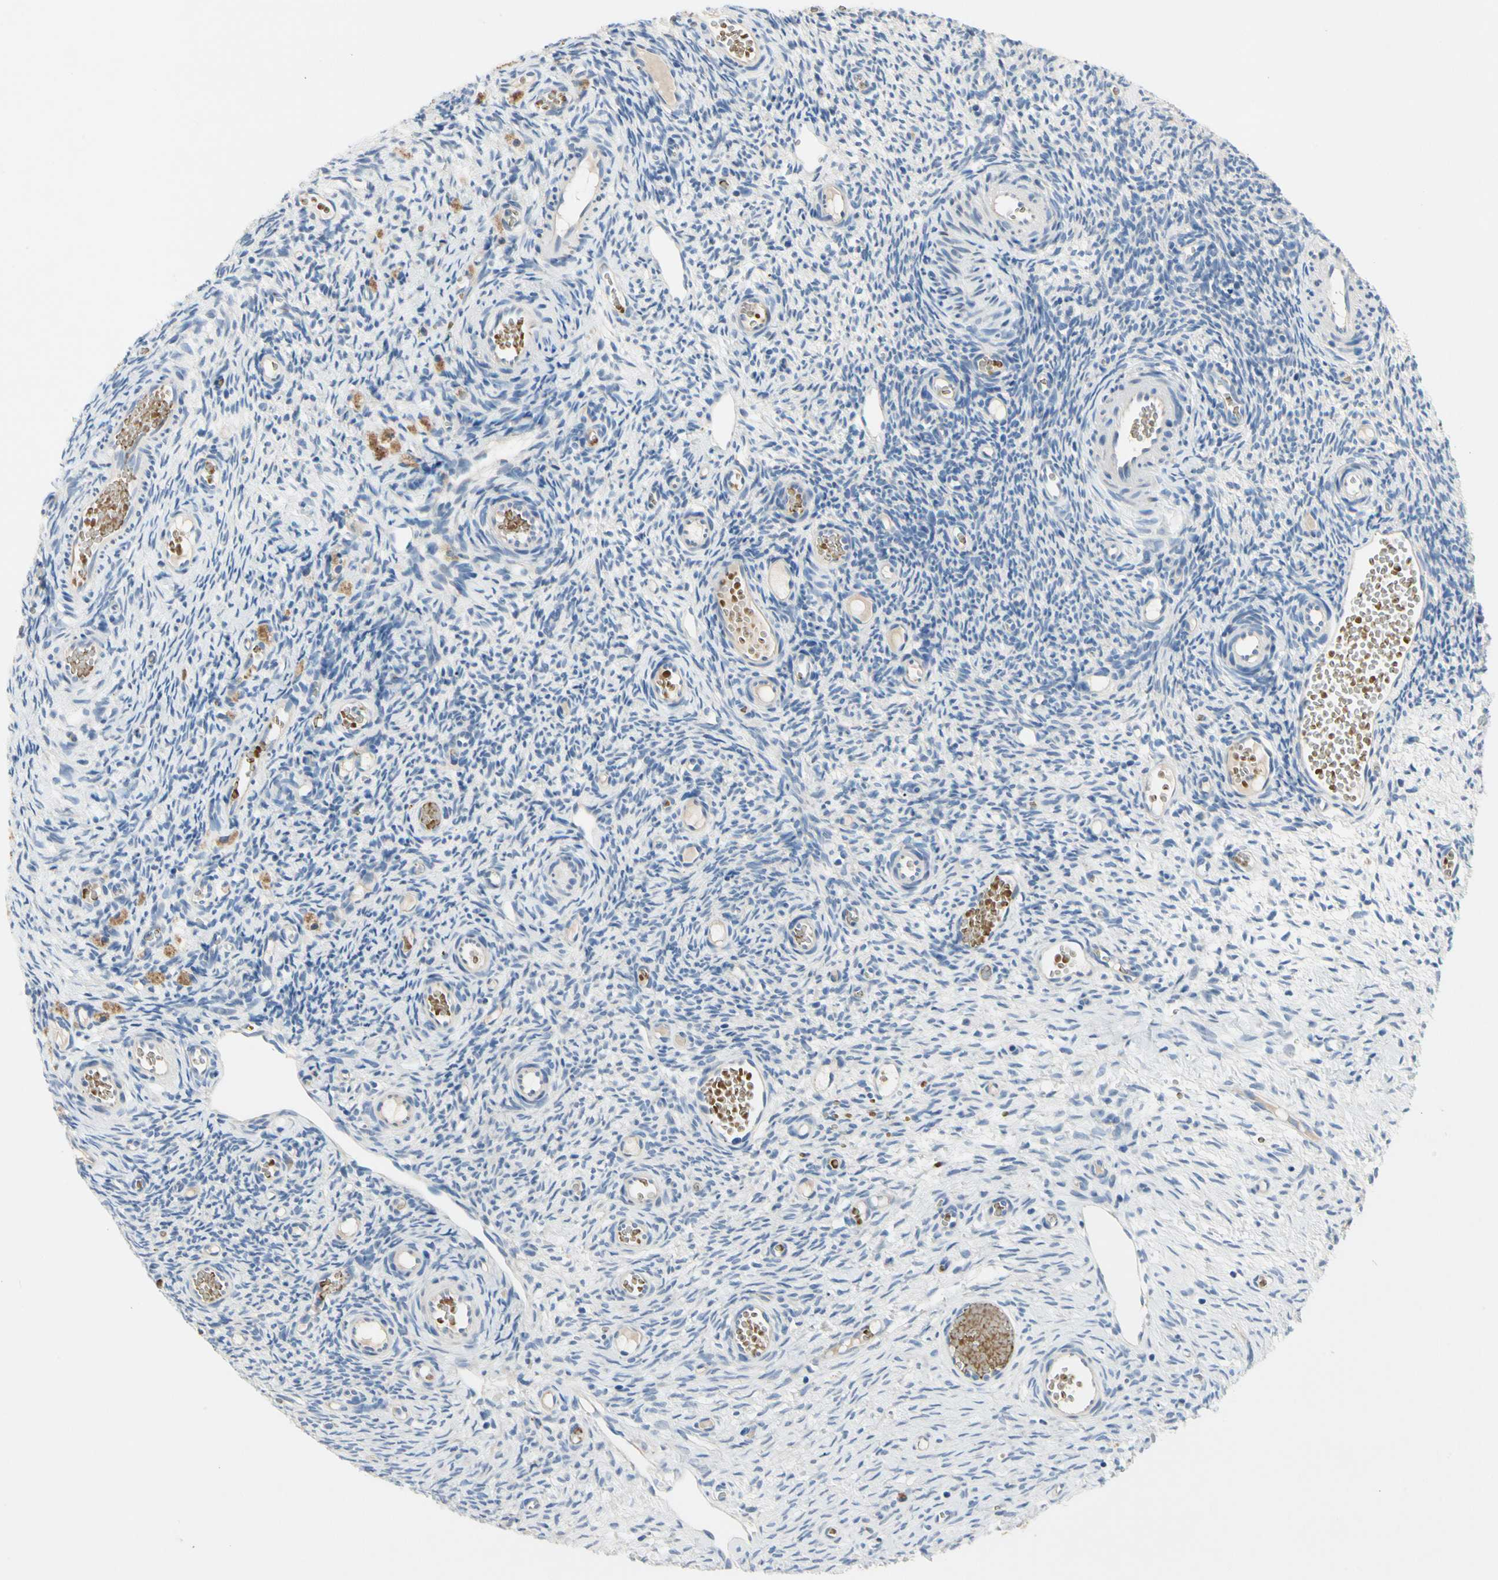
{"staining": {"intensity": "negative", "quantity": "none", "location": "none"}, "tissue": "ovary", "cell_type": "Ovarian stroma cells", "image_type": "normal", "snomed": [{"axis": "morphology", "description": "Normal tissue, NOS"}, {"axis": "topography", "description": "Ovary"}], "caption": "Immunohistochemical staining of normal human ovary demonstrates no significant expression in ovarian stroma cells.", "gene": "RETSAT", "patient": {"sex": "female", "age": 35}}